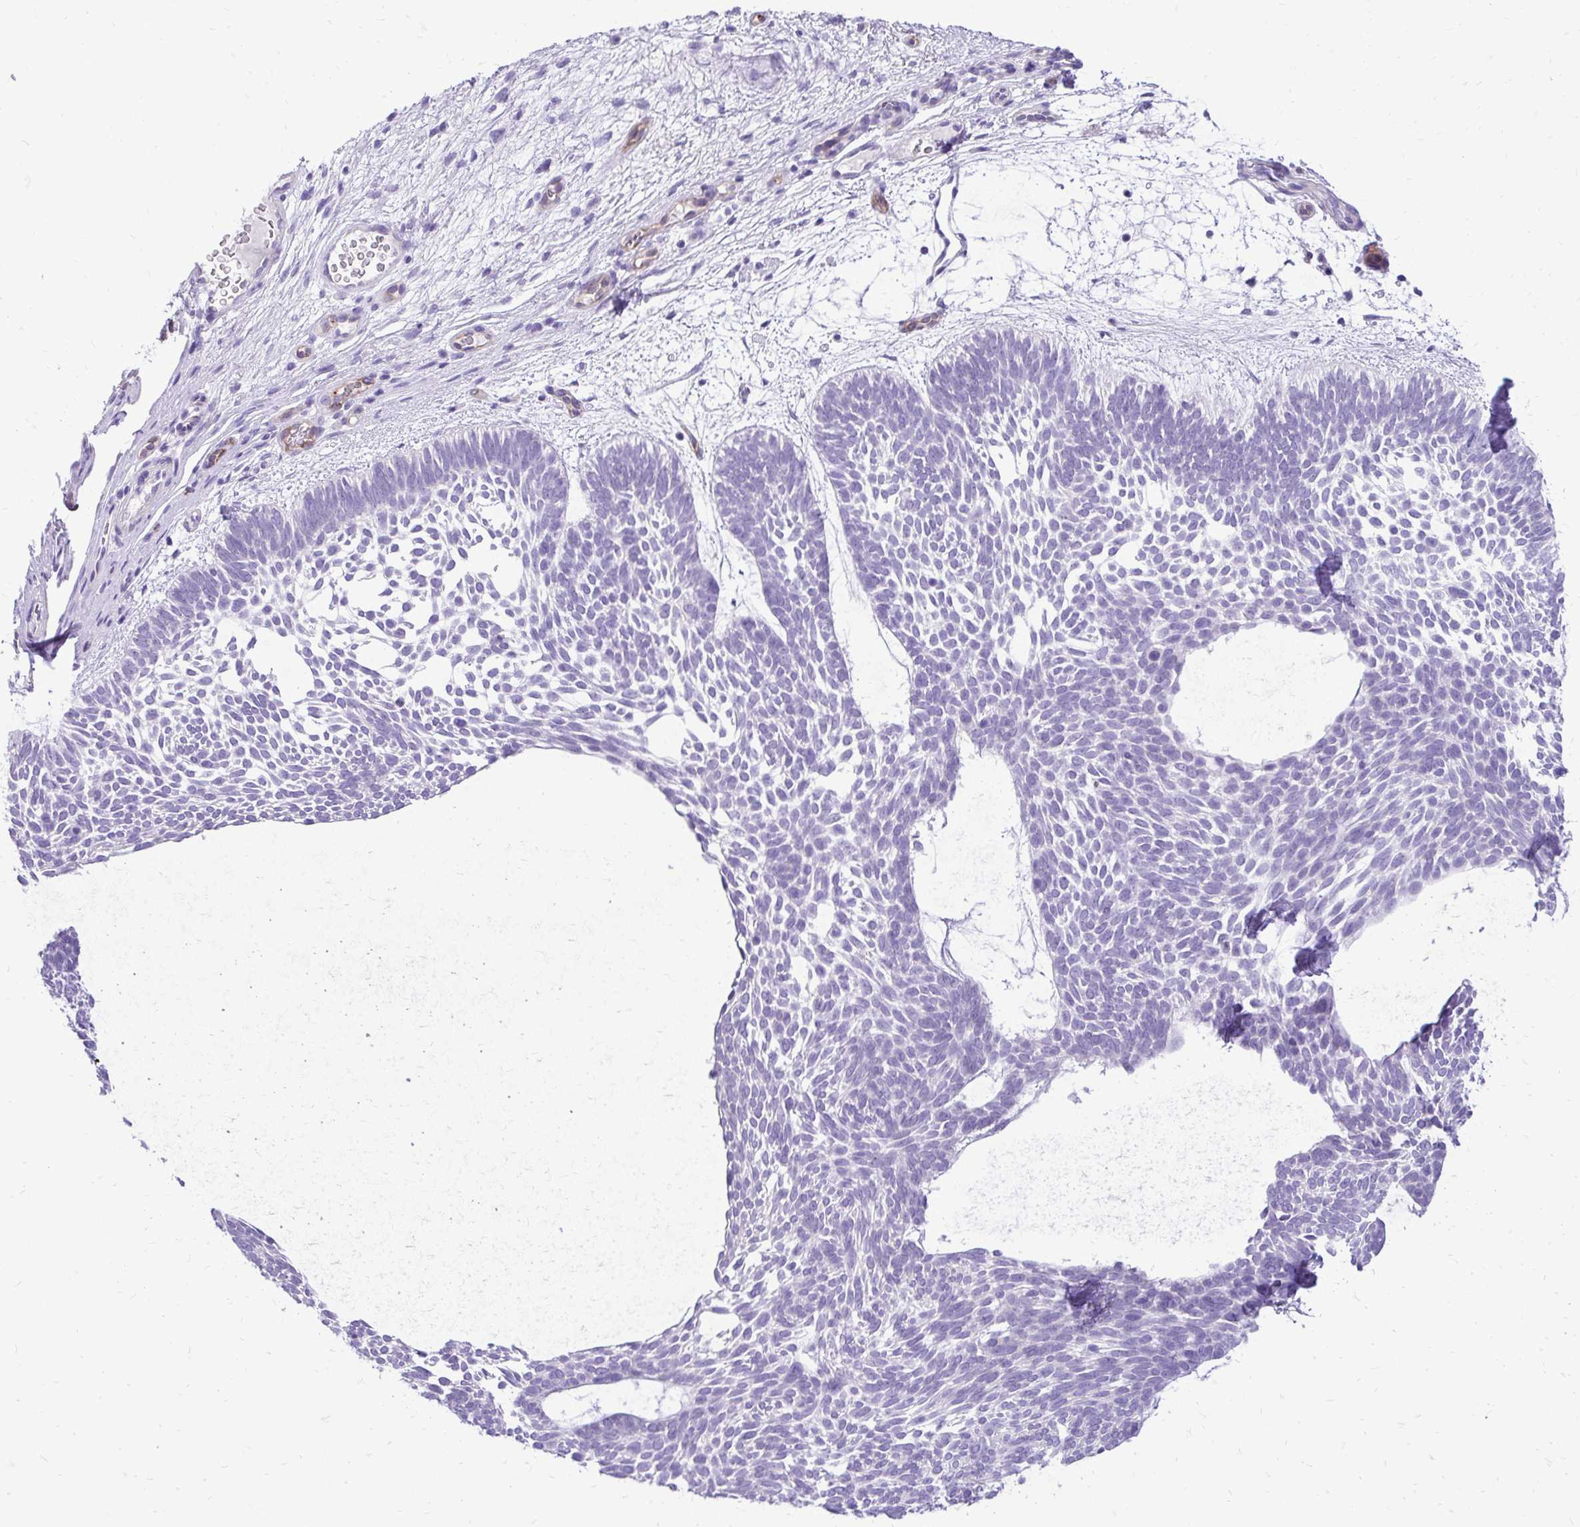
{"staining": {"intensity": "negative", "quantity": "none", "location": "none"}, "tissue": "skin cancer", "cell_type": "Tumor cells", "image_type": "cancer", "snomed": [{"axis": "morphology", "description": "Basal cell carcinoma"}, {"axis": "topography", "description": "Skin"}, {"axis": "topography", "description": "Skin of face"}], "caption": "High power microscopy image of an IHC image of basal cell carcinoma (skin), revealing no significant staining in tumor cells.", "gene": "PELI3", "patient": {"sex": "male", "age": 83}}